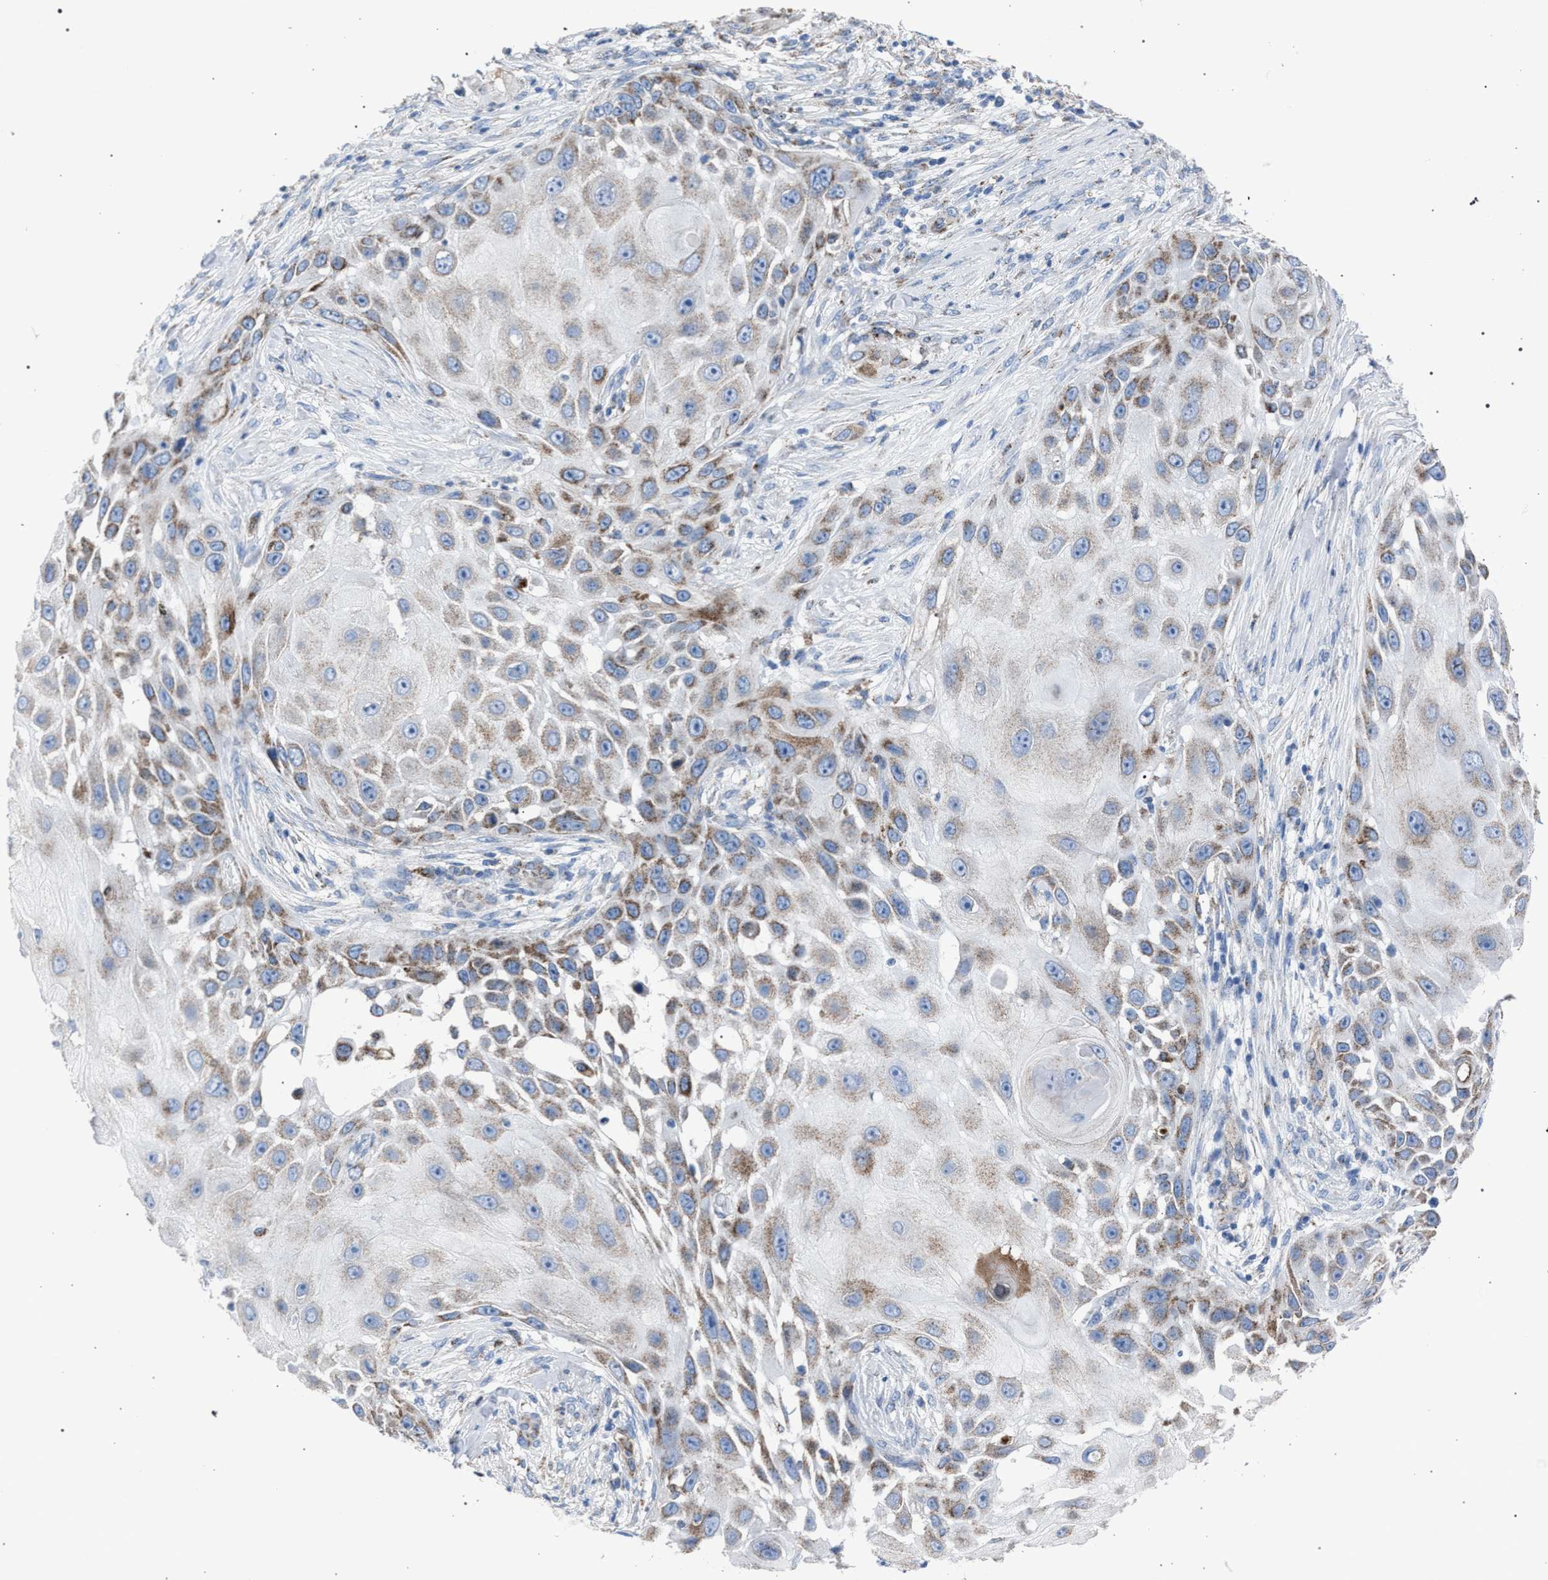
{"staining": {"intensity": "weak", "quantity": ">75%", "location": "cytoplasmic/membranous"}, "tissue": "skin cancer", "cell_type": "Tumor cells", "image_type": "cancer", "snomed": [{"axis": "morphology", "description": "Squamous cell carcinoma, NOS"}, {"axis": "topography", "description": "Skin"}], "caption": "Weak cytoplasmic/membranous staining for a protein is identified in approximately >75% of tumor cells of skin cancer using immunohistochemistry.", "gene": "HSD17B4", "patient": {"sex": "female", "age": 44}}